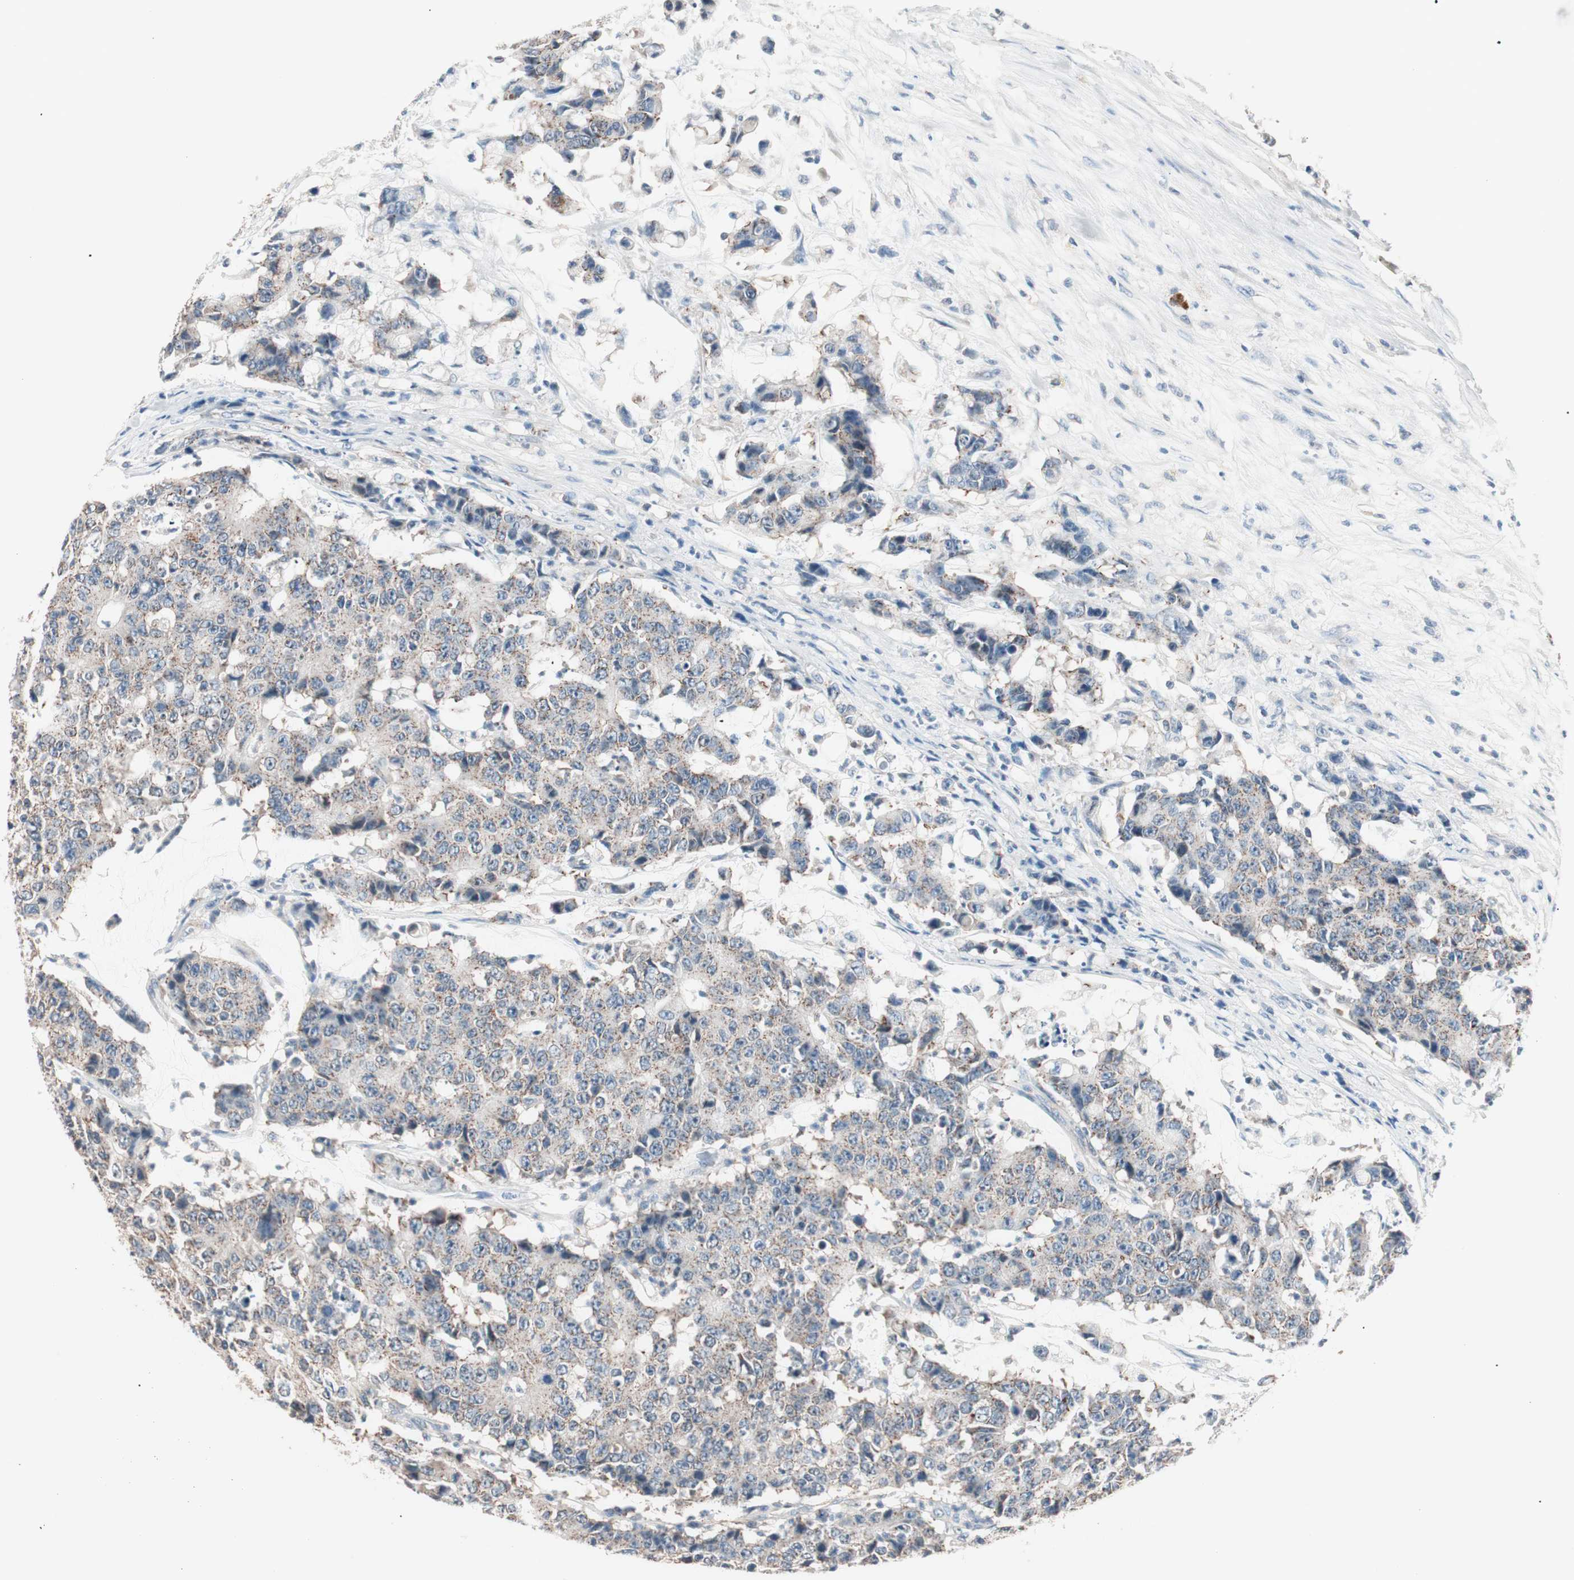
{"staining": {"intensity": "weak", "quantity": "25%-75%", "location": "cytoplasmic/membranous"}, "tissue": "colorectal cancer", "cell_type": "Tumor cells", "image_type": "cancer", "snomed": [{"axis": "morphology", "description": "Adenocarcinoma, NOS"}, {"axis": "topography", "description": "Colon"}], "caption": "A micrograph of human colorectal cancer stained for a protein displays weak cytoplasmic/membranous brown staining in tumor cells.", "gene": "RAD54B", "patient": {"sex": "female", "age": 86}}